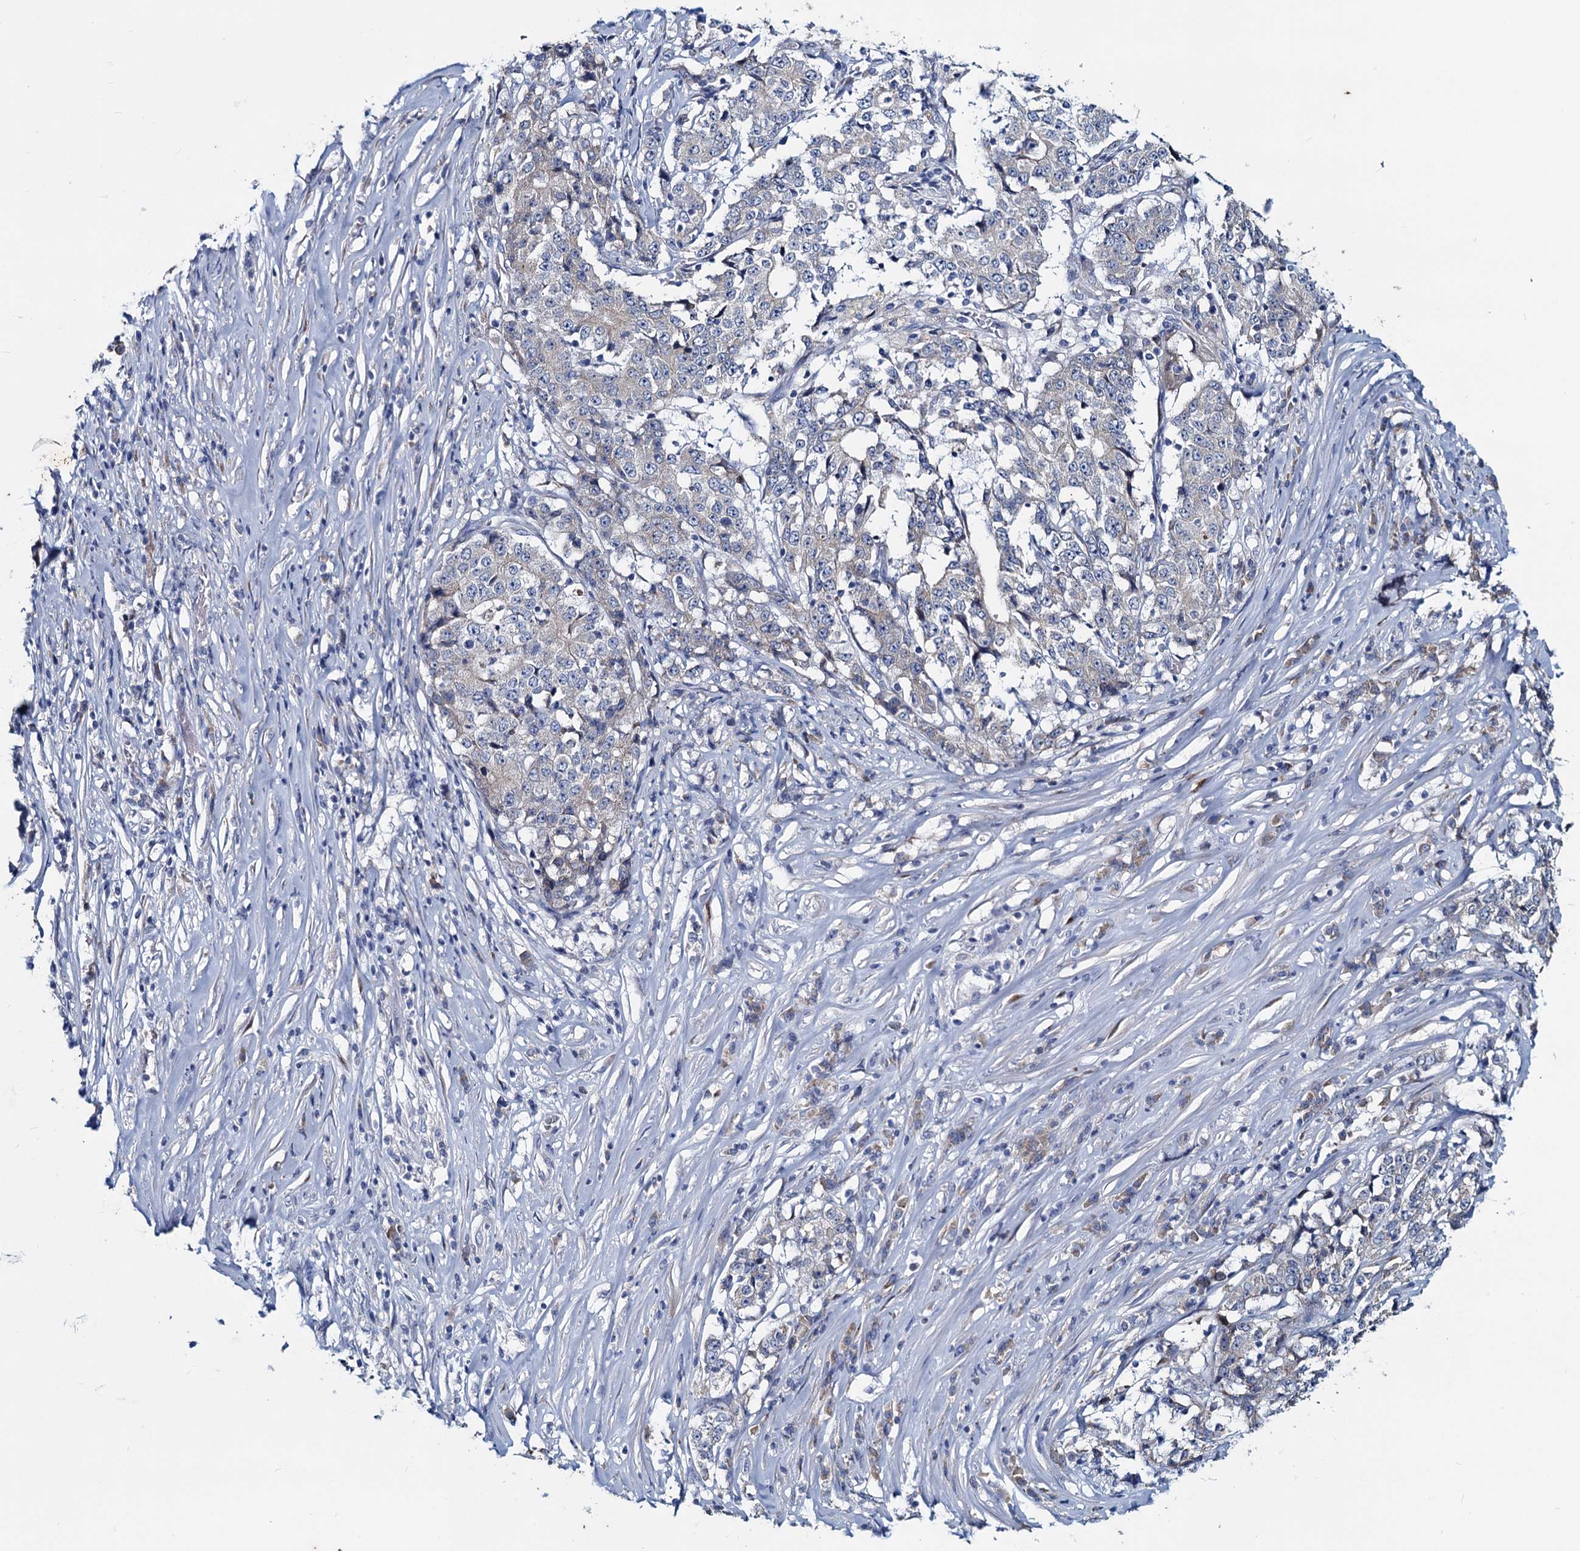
{"staining": {"intensity": "negative", "quantity": "none", "location": "none"}, "tissue": "stomach cancer", "cell_type": "Tumor cells", "image_type": "cancer", "snomed": [{"axis": "morphology", "description": "Adenocarcinoma, NOS"}, {"axis": "topography", "description": "Stomach"}], "caption": "High magnification brightfield microscopy of adenocarcinoma (stomach) stained with DAB (brown) and counterstained with hematoxylin (blue): tumor cells show no significant expression.", "gene": "TMX2", "patient": {"sex": "male", "age": 59}}